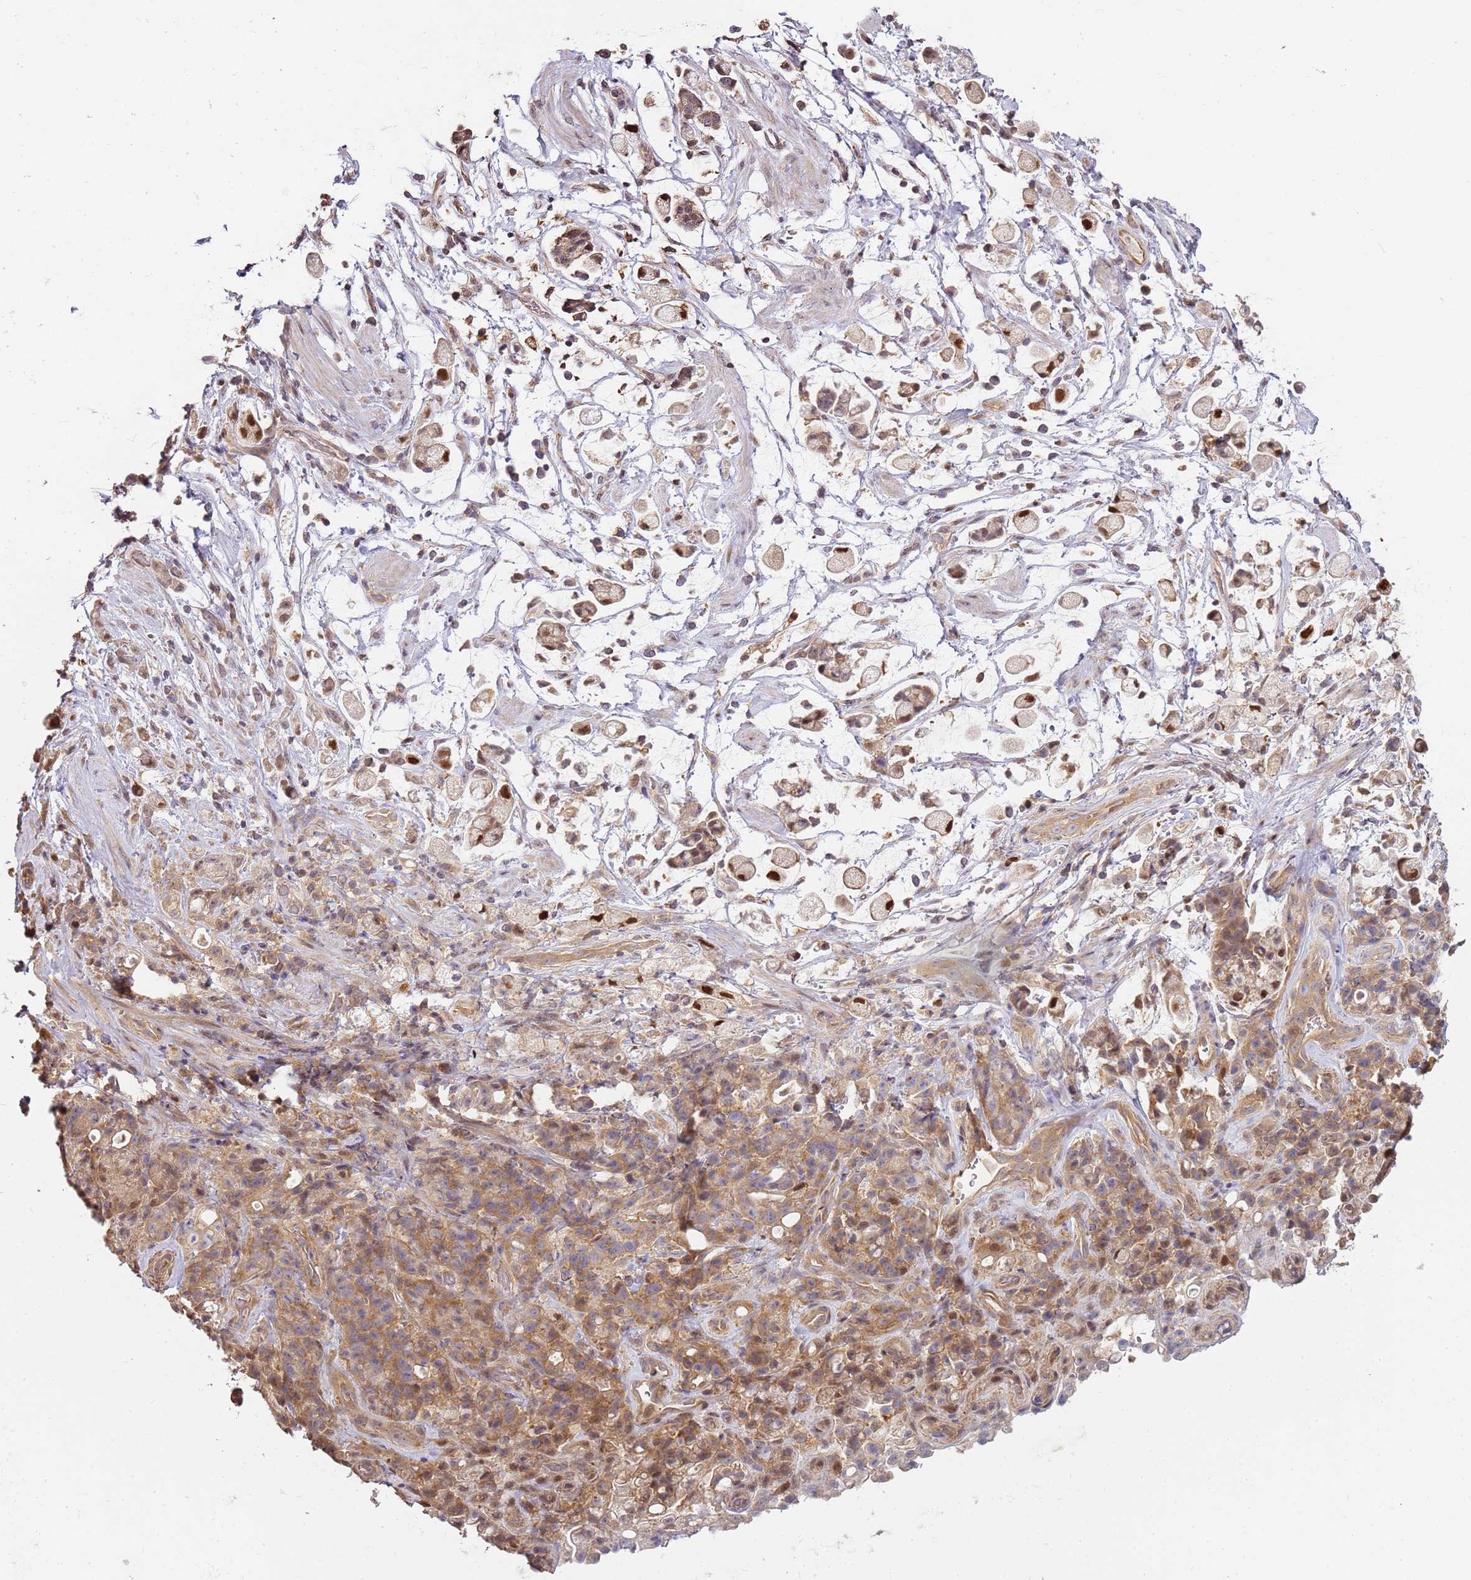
{"staining": {"intensity": "moderate", "quantity": ">75%", "location": "cytoplasmic/membranous"}, "tissue": "stomach cancer", "cell_type": "Tumor cells", "image_type": "cancer", "snomed": [{"axis": "morphology", "description": "Adenocarcinoma, NOS"}, {"axis": "topography", "description": "Stomach"}], "caption": "This micrograph exhibits stomach cancer stained with immunohistochemistry (IHC) to label a protein in brown. The cytoplasmic/membranous of tumor cells show moderate positivity for the protein. Nuclei are counter-stained blue.", "gene": "GSTO2", "patient": {"sex": "female", "age": 60}}